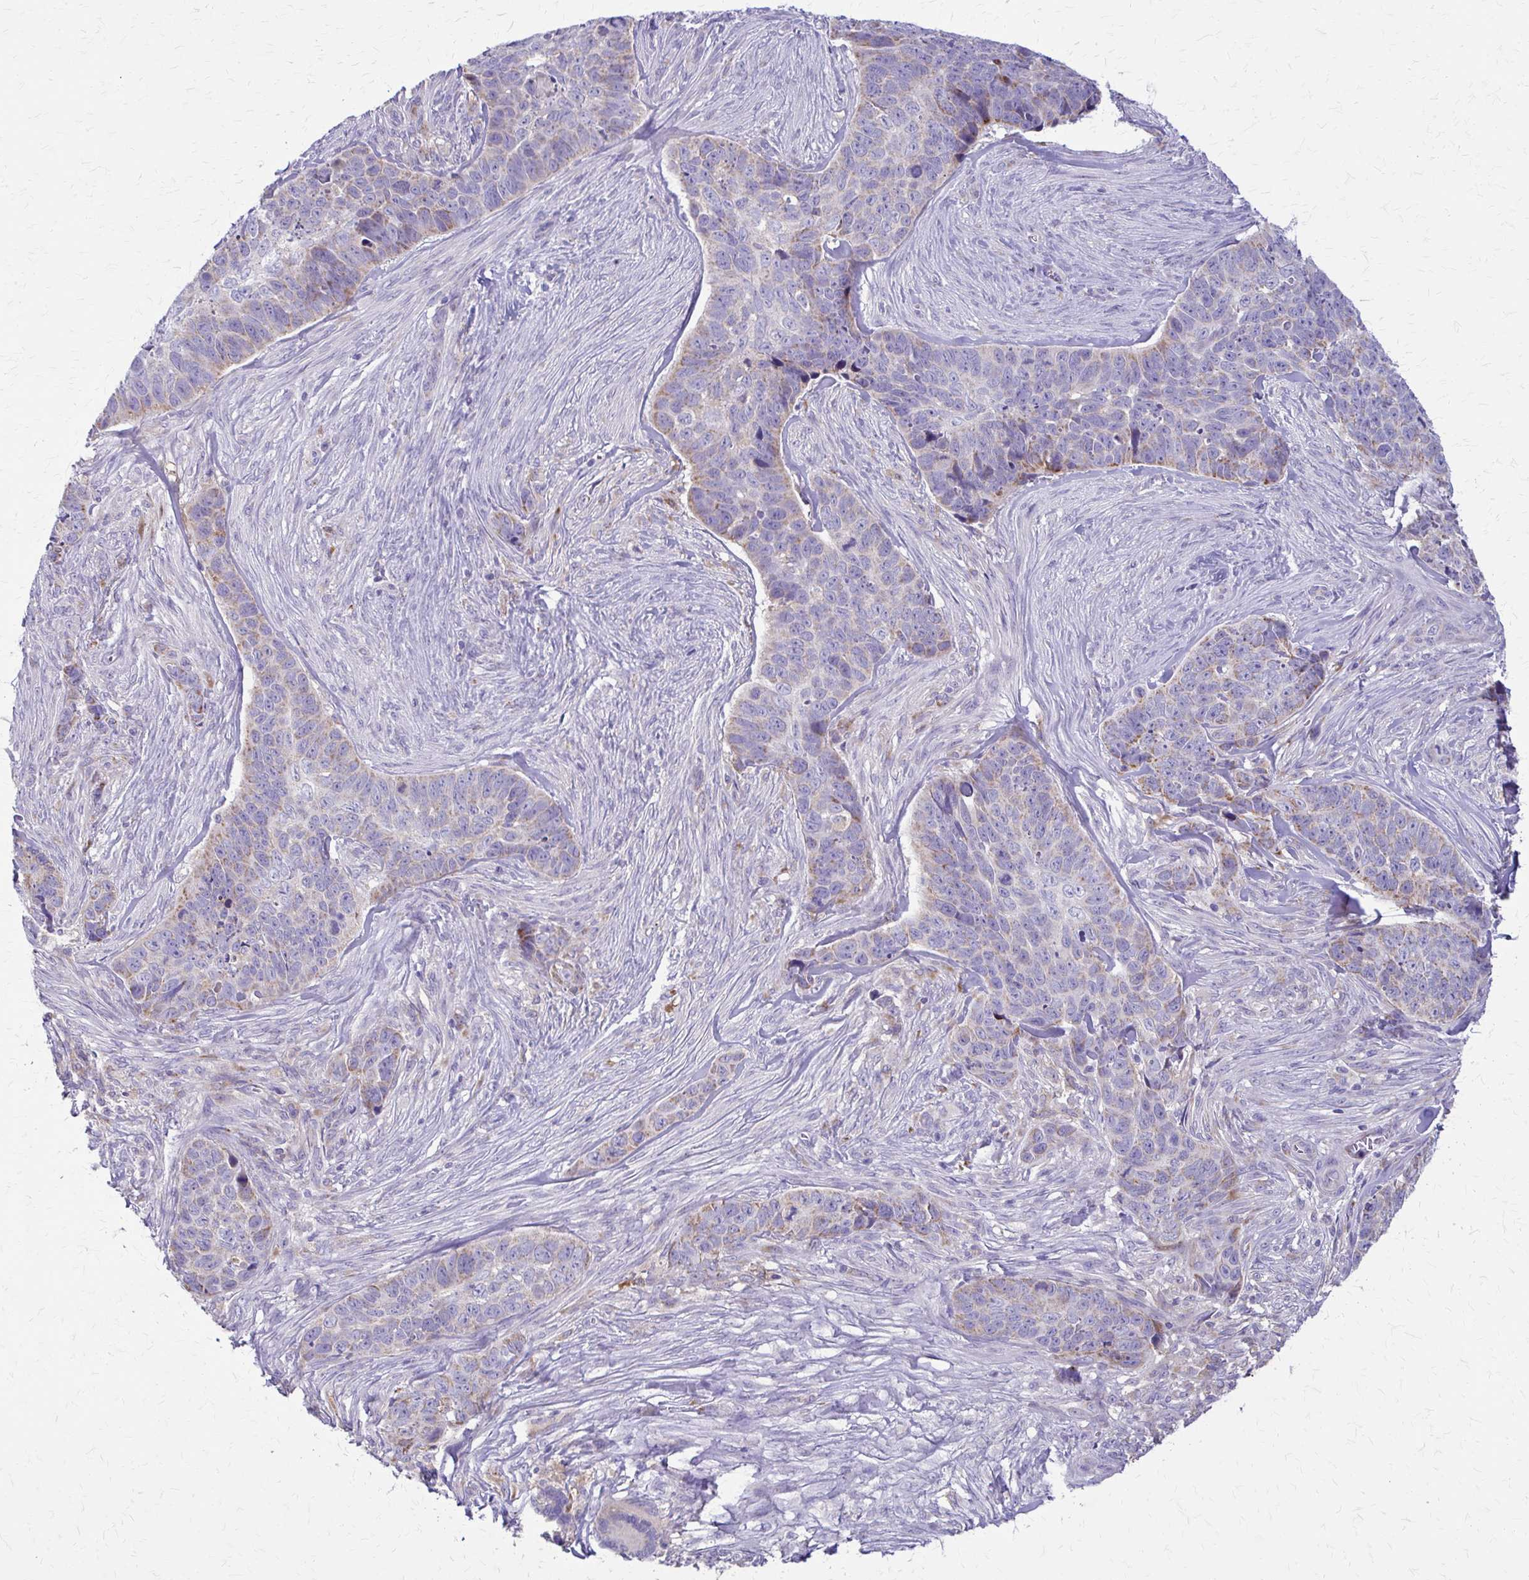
{"staining": {"intensity": "negative", "quantity": "none", "location": "none"}, "tissue": "skin cancer", "cell_type": "Tumor cells", "image_type": "cancer", "snomed": [{"axis": "morphology", "description": "Basal cell carcinoma"}, {"axis": "topography", "description": "Skin"}], "caption": "Micrograph shows no significant protein positivity in tumor cells of skin cancer.", "gene": "SAMD13", "patient": {"sex": "female", "age": 82}}